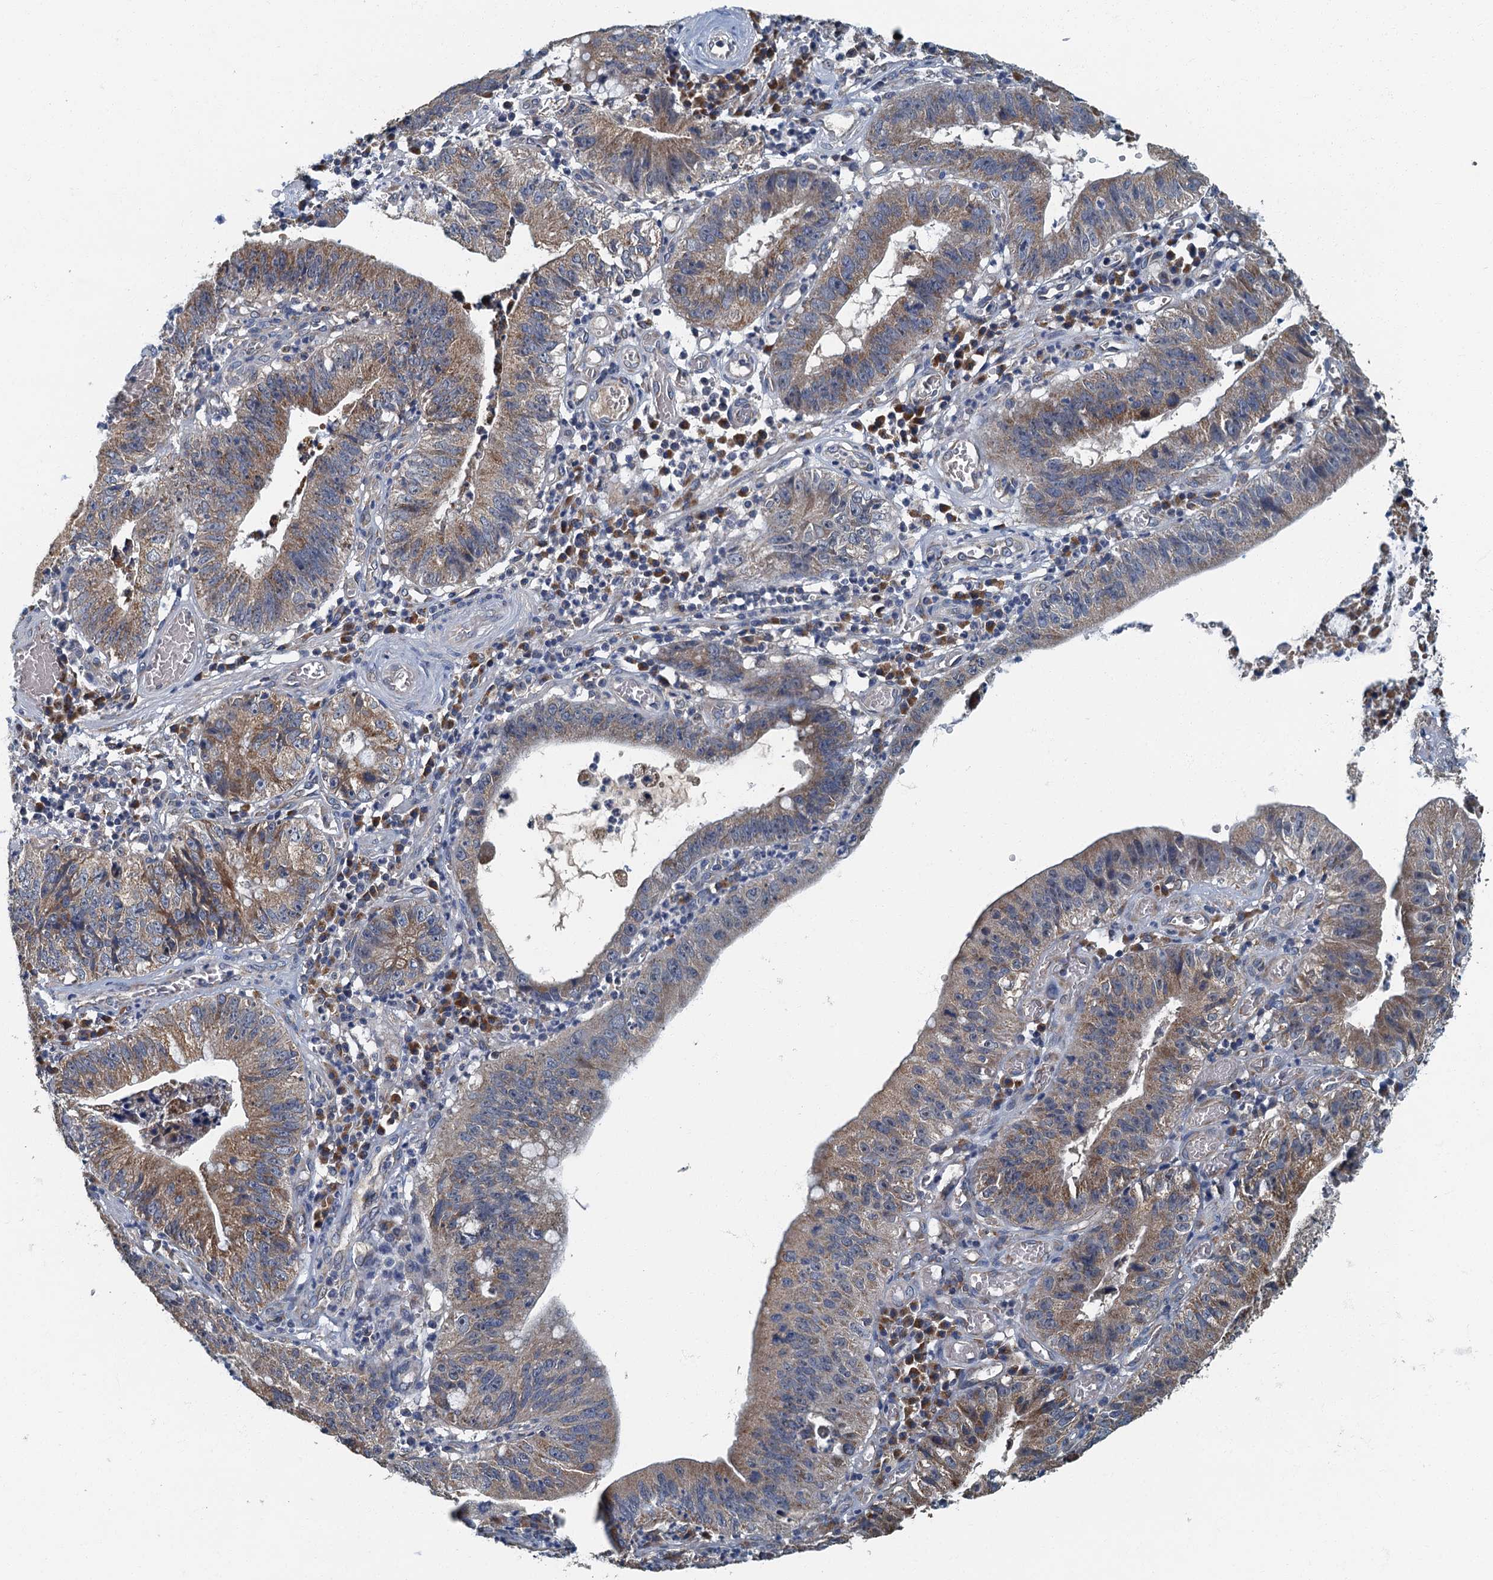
{"staining": {"intensity": "moderate", "quantity": "25%-75%", "location": "cytoplasmic/membranous"}, "tissue": "stomach cancer", "cell_type": "Tumor cells", "image_type": "cancer", "snomed": [{"axis": "morphology", "description": "Adenocarcinoma, NOS"}, {"axis": "topography", "description": "Stomach"}], "caption": "IHC of human stomach adenocarcinoma shows medium levels of moderate cytoplasmic/membranous positivity in about 25%-75% of tumor cells.", "gene": "DDX49", "patient": {"sex": "male", "age": 59}}